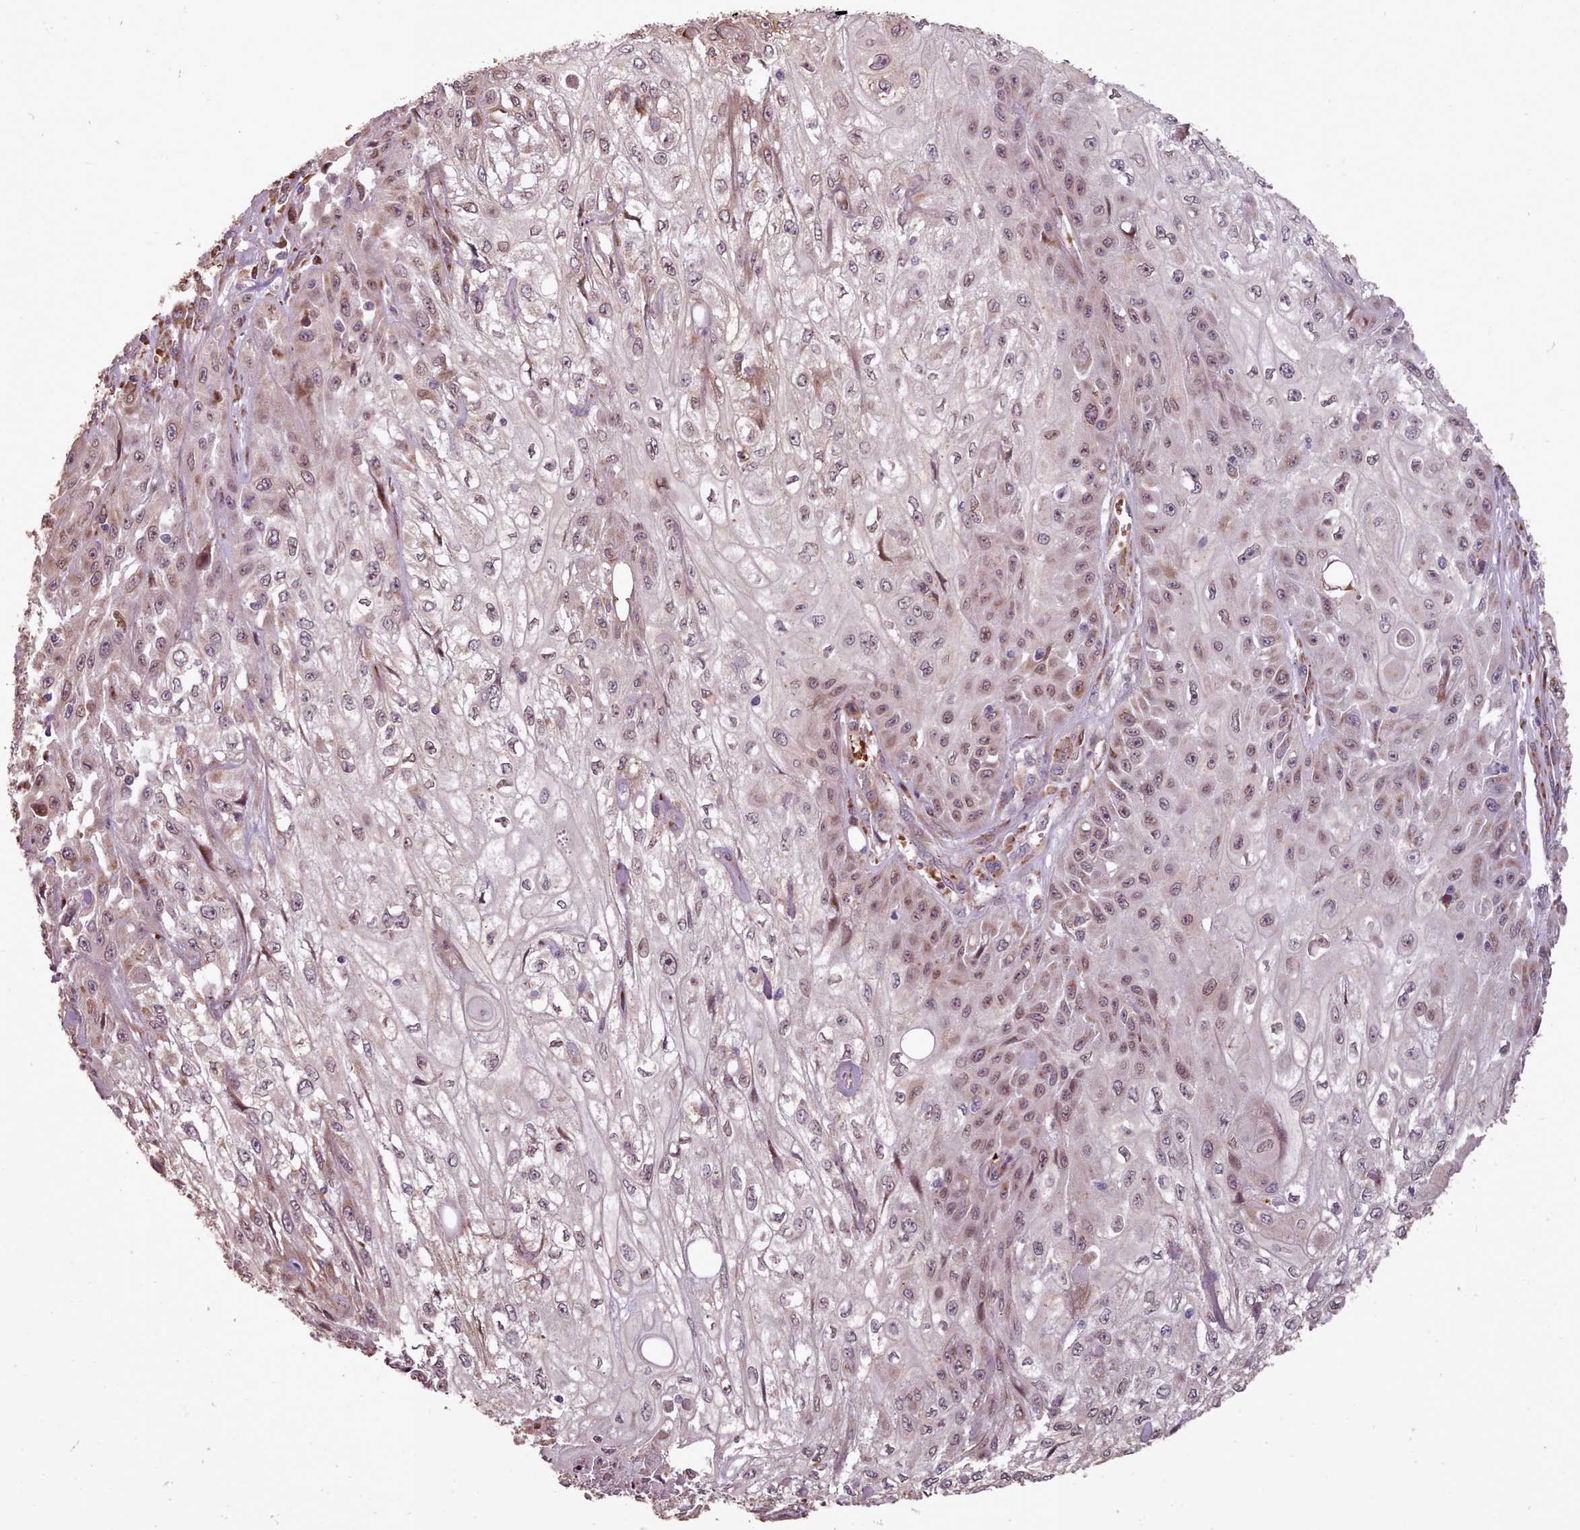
{"staining": {"intensity": "weak", "quantity": "25%-75%", "location": "nuclear"}, "tissue": "skin cancer", "cell_type": "Tumor cells", "image_type": "cancer", "snomed": [{"axis": "morphology", "description": "Squamous cell carcinoma, NOS"}, {"axis": "morphology", "description": "Squamous cell carcinoma, metastatic, NOS"}, {"axis": "topography", "description": "Skin"}, {"axis": "topography", "description": "Lymph node"}], "caption": "Immunohistochemical staining of metastatic squamous cell carcinoma (skin) reveals weak nuclear protein staining in approximately 25%-75% of tumor cells.", "gene": "CABP1", "patient": {"sex": "male", "age": 75}}